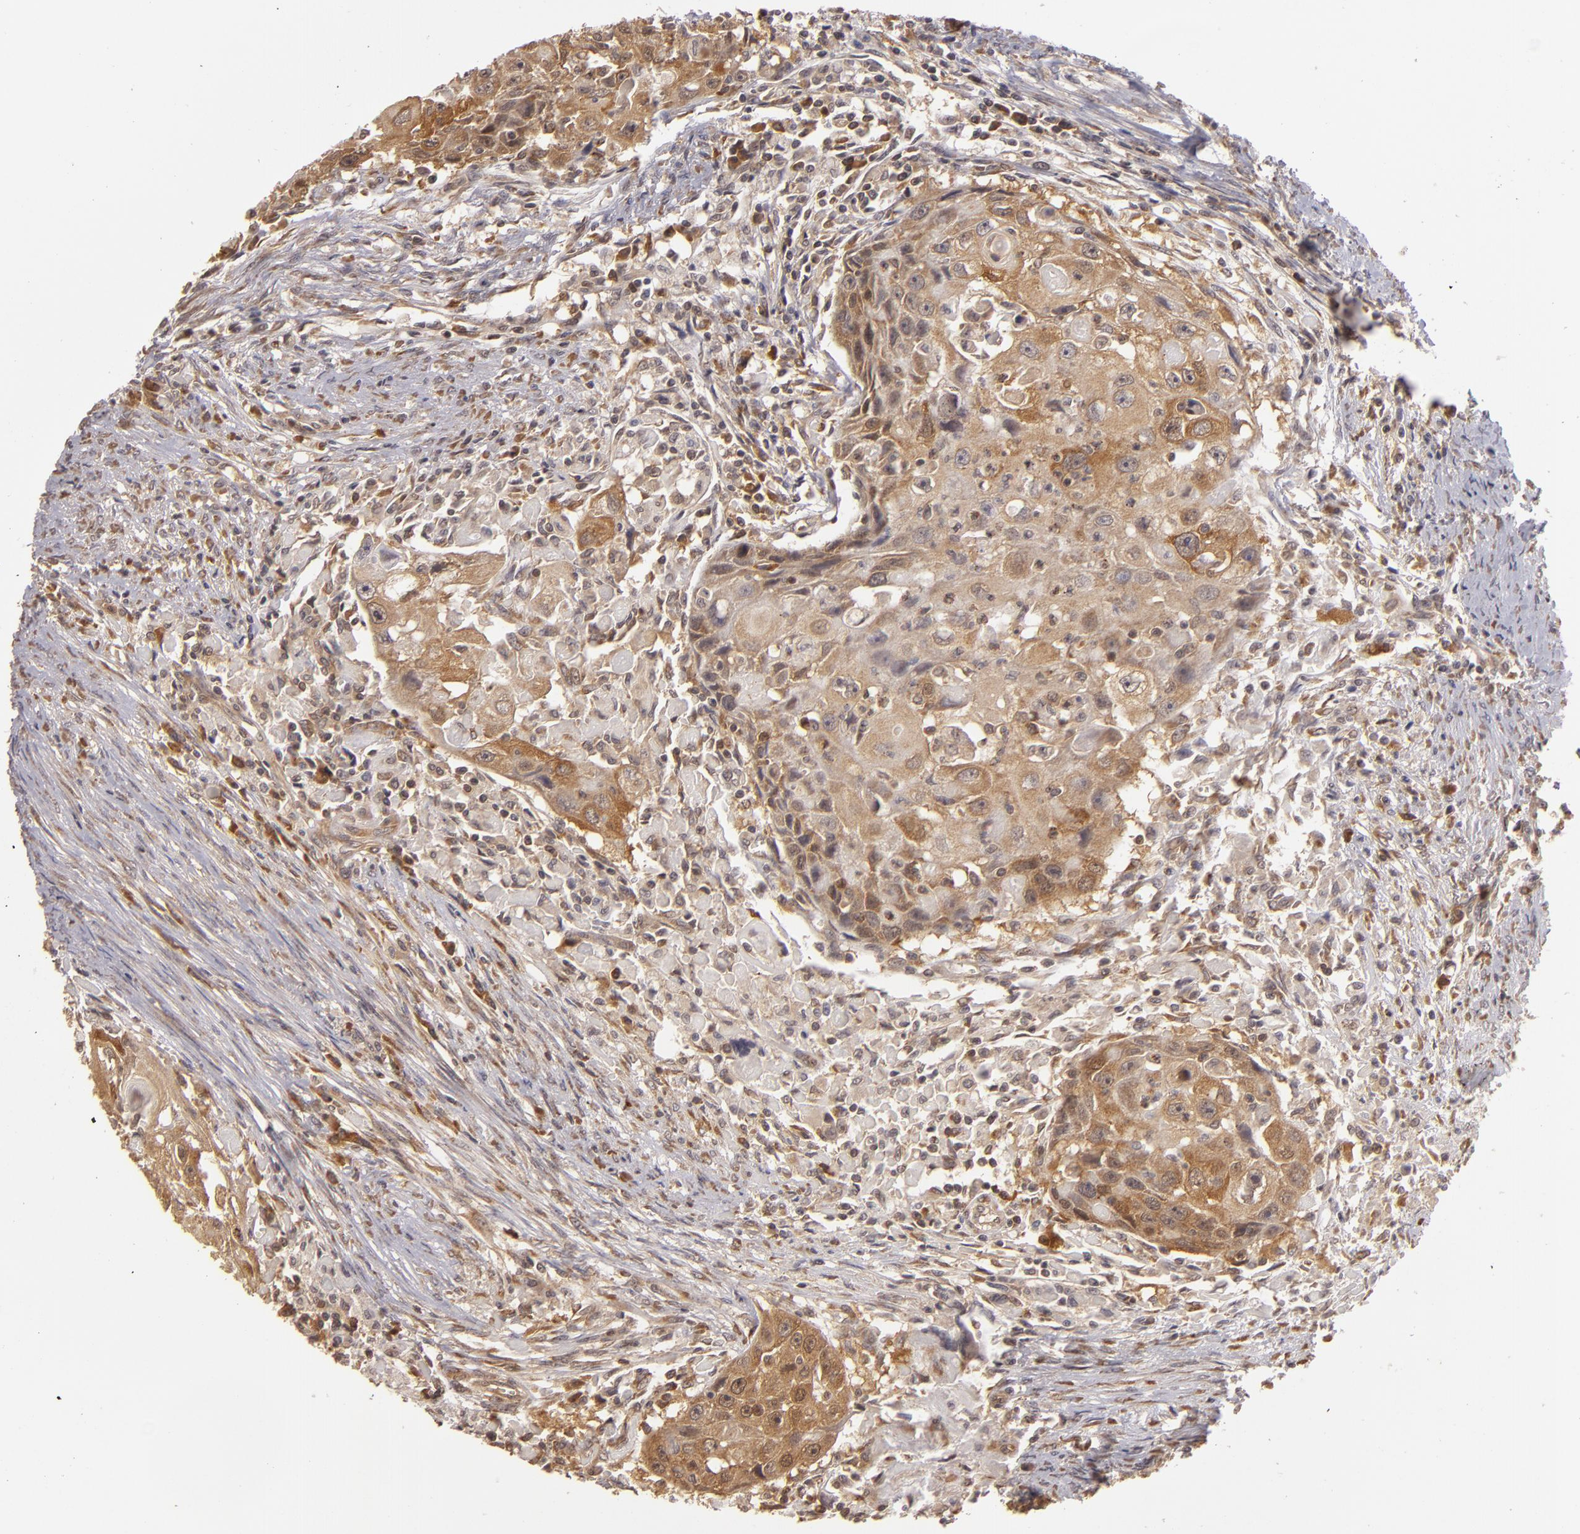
{"staining": {"intensity": "moderate", "quantity": ">75%", "location": "cytoplasmic/membranous"}, "tissue": "head and neck cancer", "cell_type": "Tumor cells", "image_type": "cancer", "snomed": [{"axis": "morphology", "description": "Squamous cell carcinoma, NOS"}, {"axis": "topography", "description": "Head-Neck"}], "caption": "Protein staining of head and neck cancer tissue reveals moderate cytoplasmic/membranous positivity in approximately >75% of tumor cells.", "gene": "MAPK3", "patient": {"sex": "male", "age": 64}}